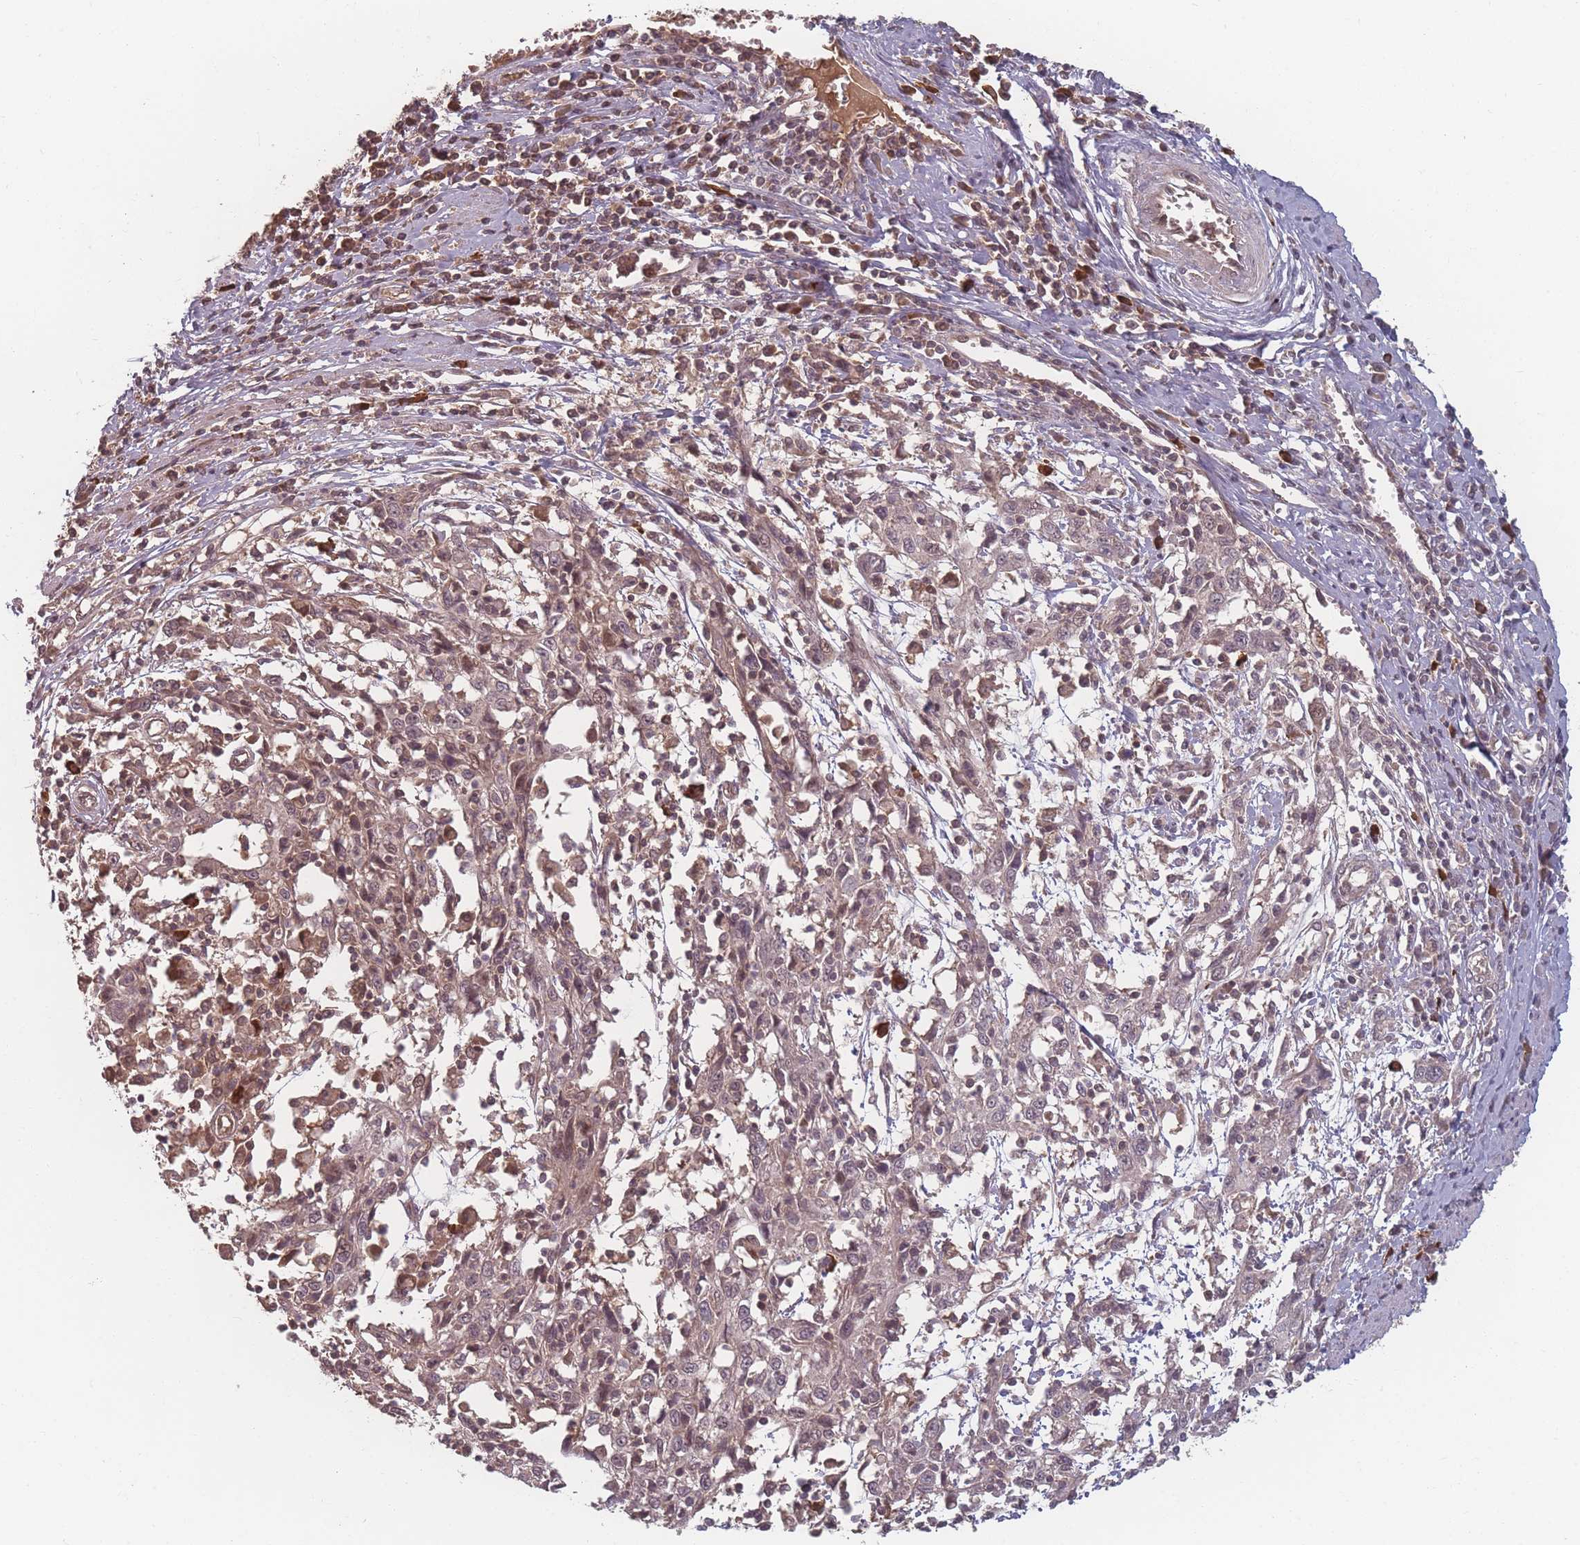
{"staining": {"intensity": "weak", "quantity": "<25%", "location": "cytoplasmic/membranous,nuclear"}, "tissue": "cervical cancer", "cell_type": "Tumor cells", "image_type": "cancer", "snomed": [{"axis": "morphology", "description": "Squamous cell carcinoma, NOS"}, {"axis": "topography", "description": "Cervix"}], "caption": "Protein analysis of cervical squamous cell carcinoma displays no significant expression in tumor cells.", "gene": "HAGH", "patient": {"sex": "female", "age": 46}}